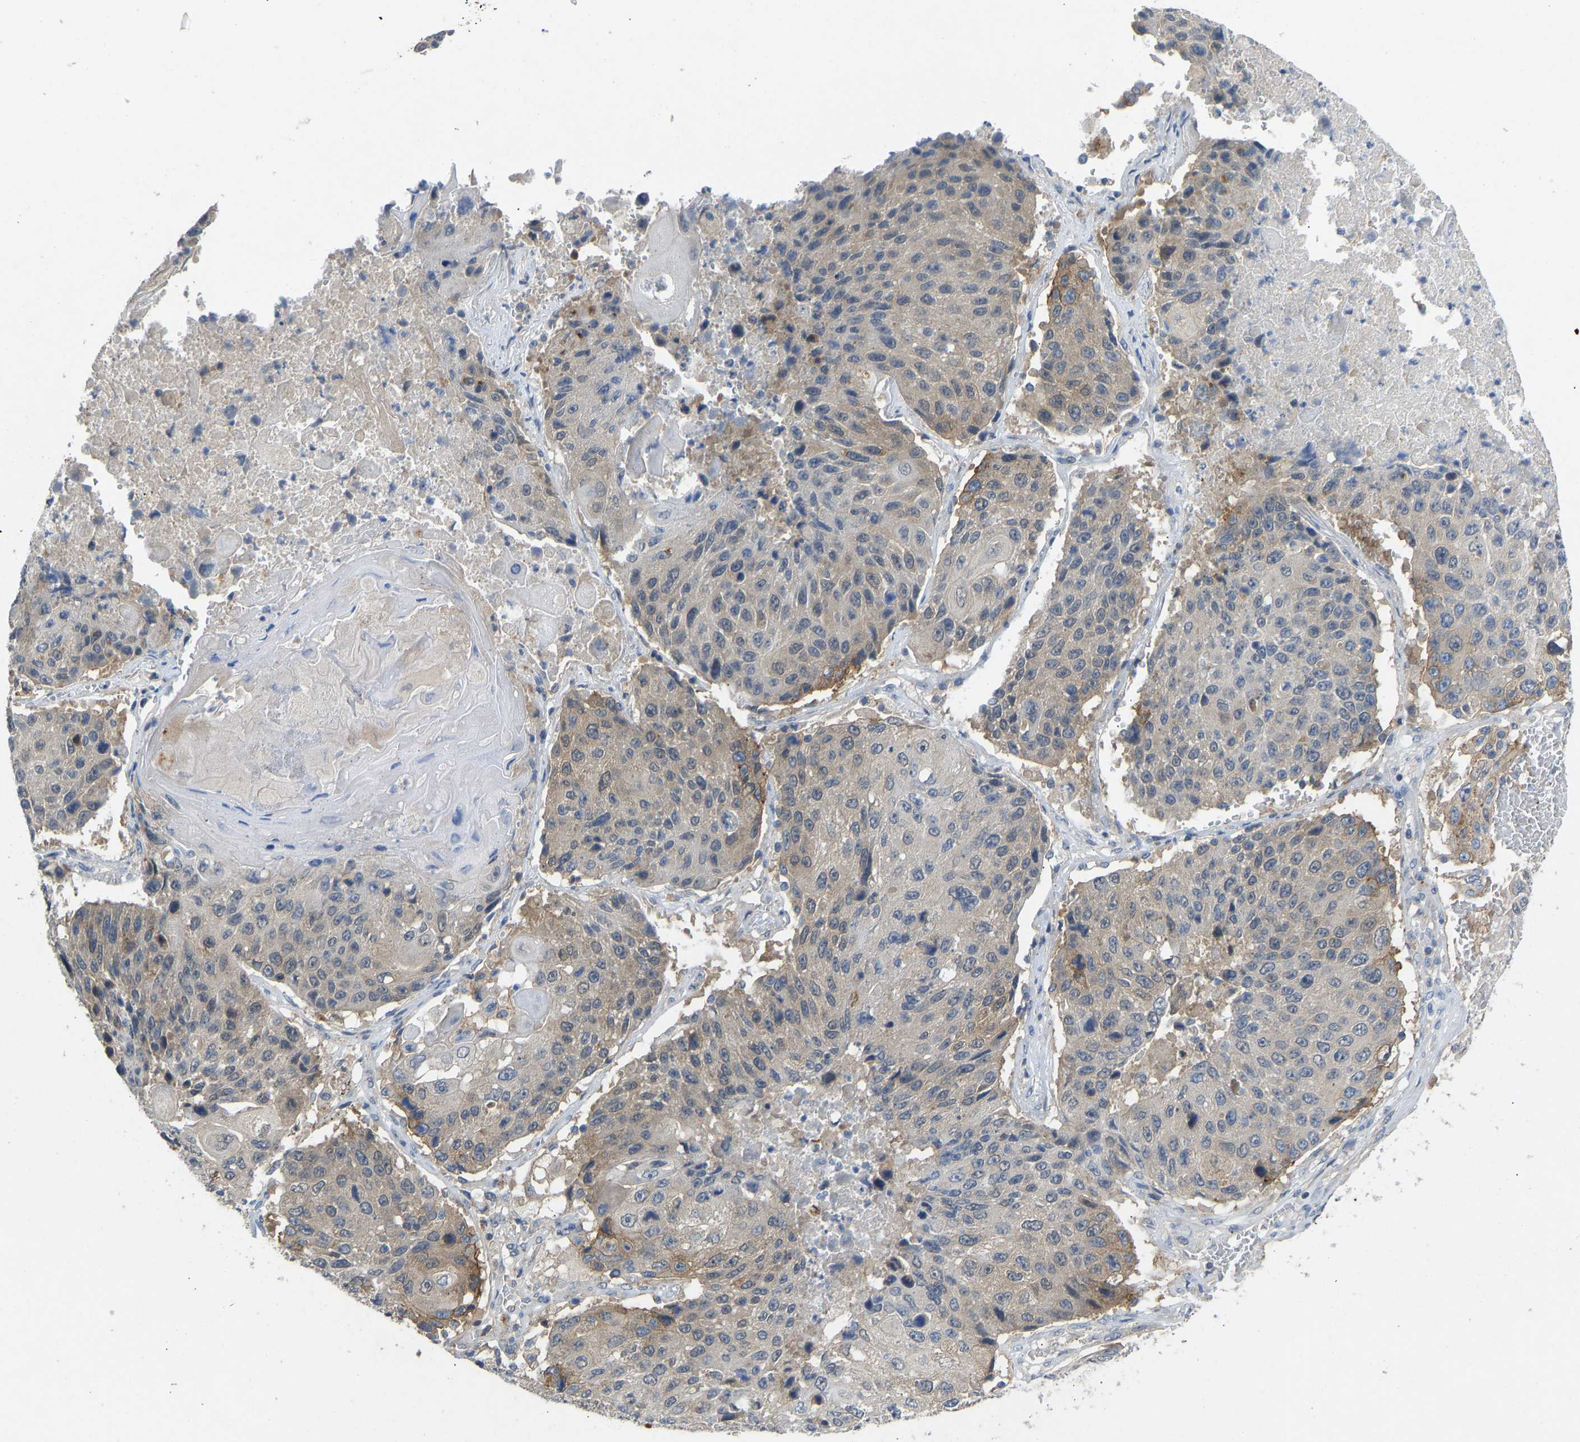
{"staining": {"intensity": "moderate", "quantity": "<25%", "location": "cytoplasmic/membranous"}, "tissue": "lung cancer", "cell_type": "Tumor cells", "image_type": "cancer", "snomed": [{"axis": "morphology", "description": "Squamous cell carcinoma, NOS"}, {"axis": "topography", "description": "Lung"}], "caption": "DAB immunohistochemical staining of human squamous cell carcinoma (lung) reveals moderate cytoplasmic/membranous protein expression in about <25% of tumor cells. (brown staining indicates protein expression, while blue staining denotes nuclei).", "gene": "NDRG3", "patient": {"sex": "male", "age": 61}}